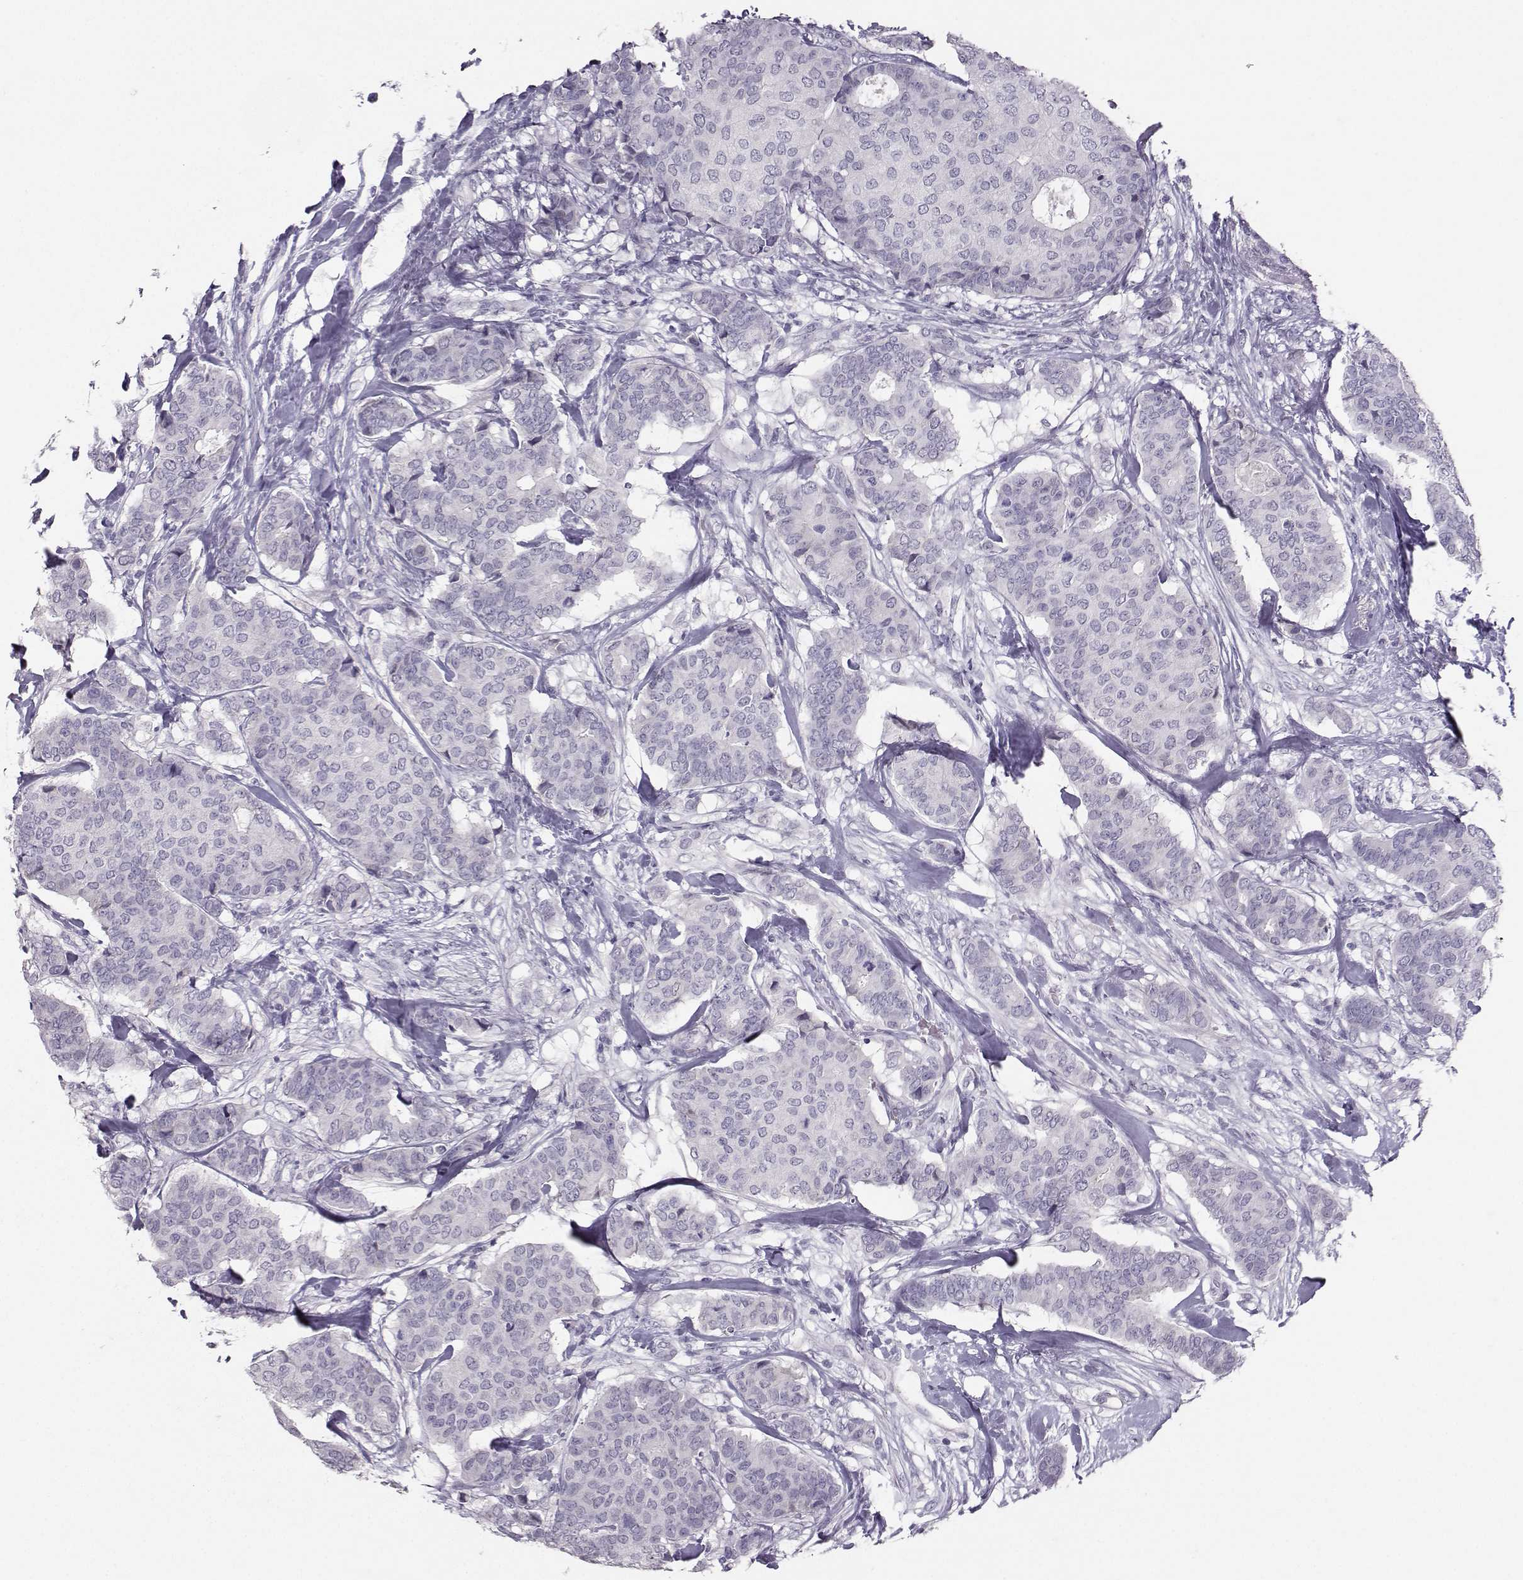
{"staining": {"intensity": "negative", "quantity": "none", "location": "none"}, "tissue": "breast cancer", "cell_type": "Tumor cells", "image_type": "cancer", "snomed": [{"axis": "morphology", "description": "Duct carcinoma"}, {"axis": "topography", "description": "Breast"}], "caption": "A micrograph of human breast cancer (invasive ductal carcinoma) is negative for staining in tumor cells.", "gene": "PKP2", "patient": {"sex": "female", "age": 75}}